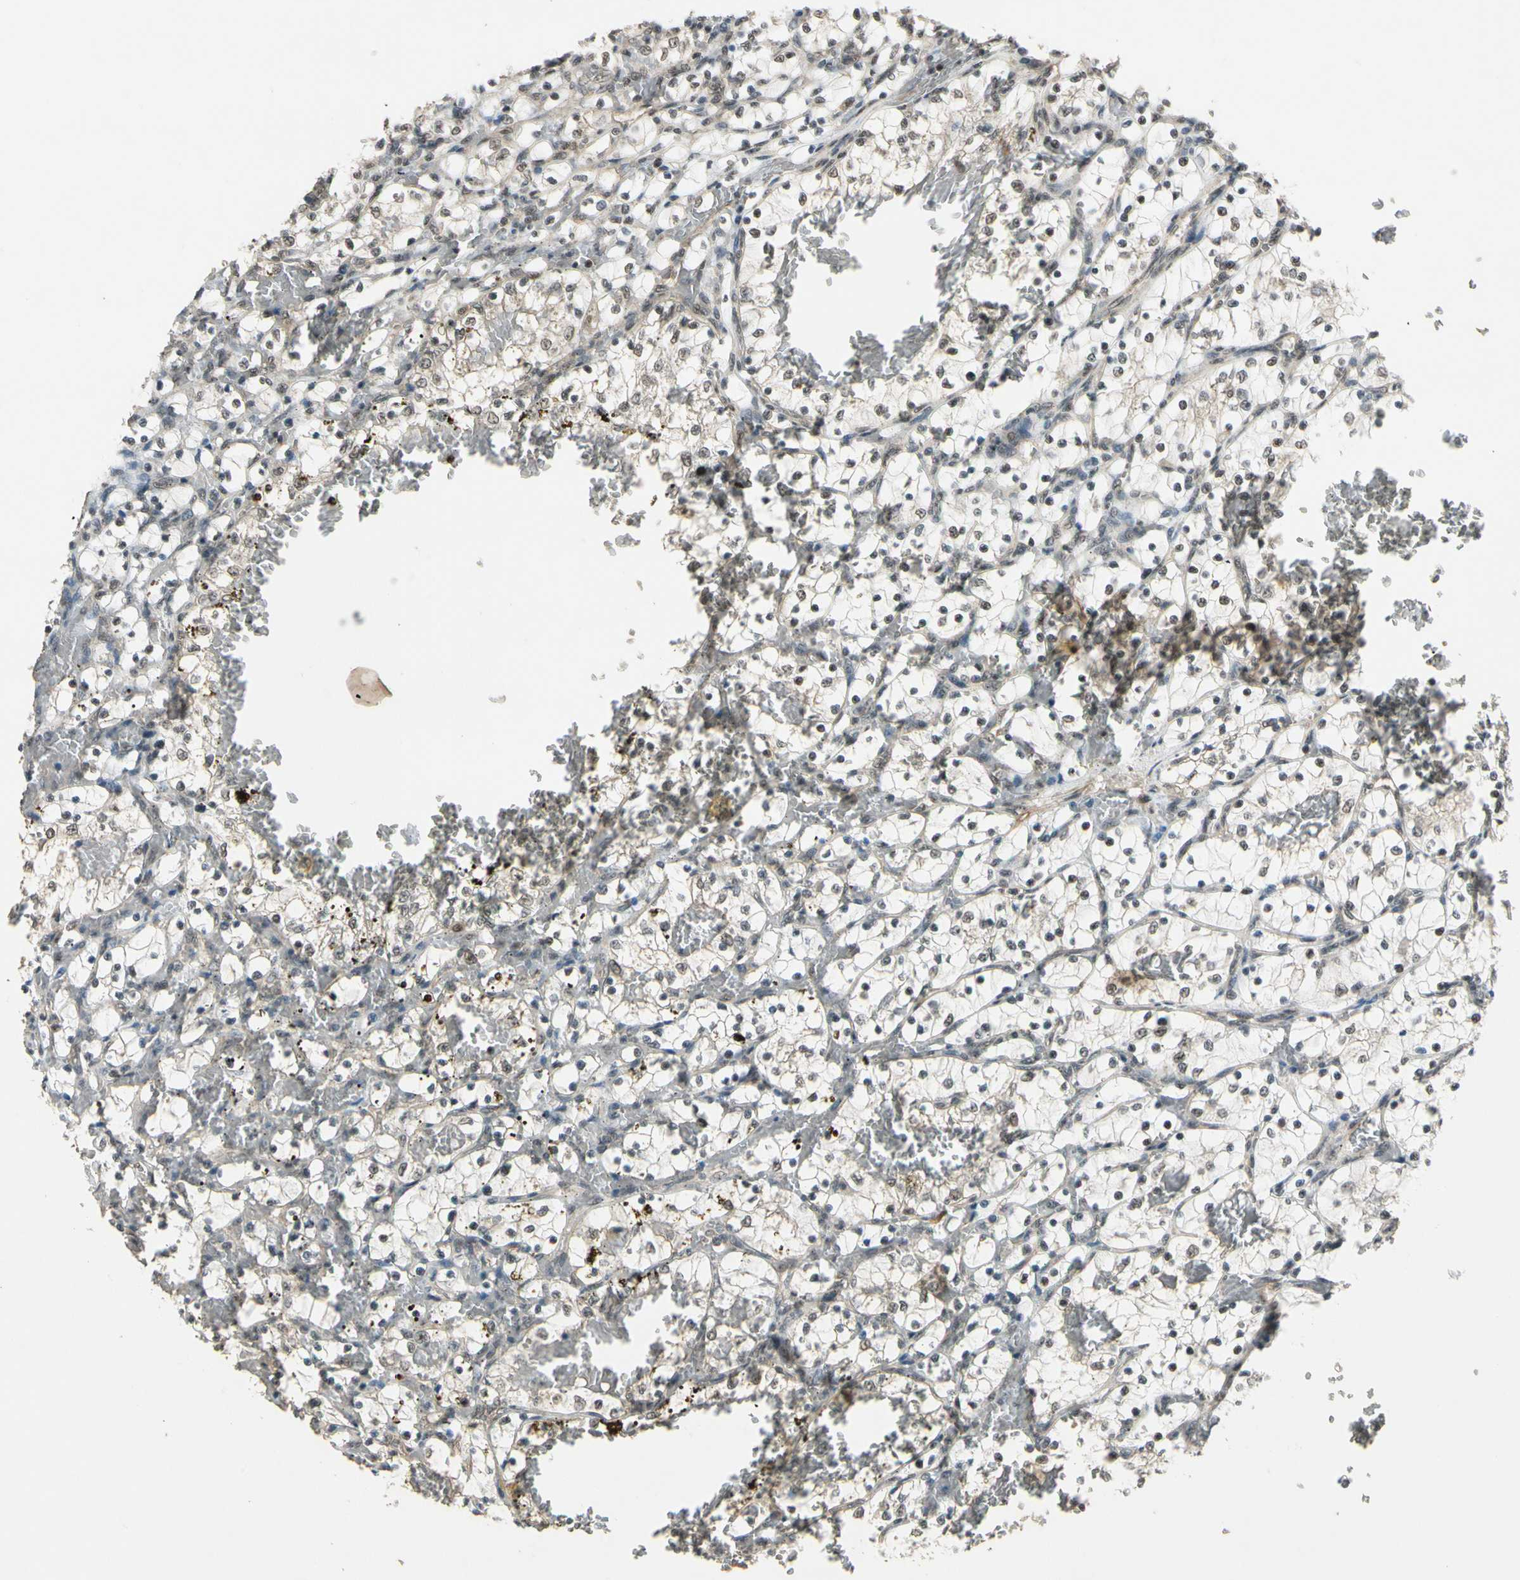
{"staining": {"intensity": "negative", "quantity": "none", "location": "none"}, "tissue": "renal cancer", "cell_type": "Tumor cells", "image_type": "cancer", "snomed": [{"axis": "morphology", "description": "Adenocarcinoma, NOS"}, {"axis": "topography", "description": "Kidney"}], "caption": "Adenocarcinoma (renal) was stained to show a protein in brown. There is no significant positivity in tumor cells. (Brightfield microscopy of DAB IHC at high magnification).", "gene": "MCPH1", "patient": {"sex": "female", "age": 69}}